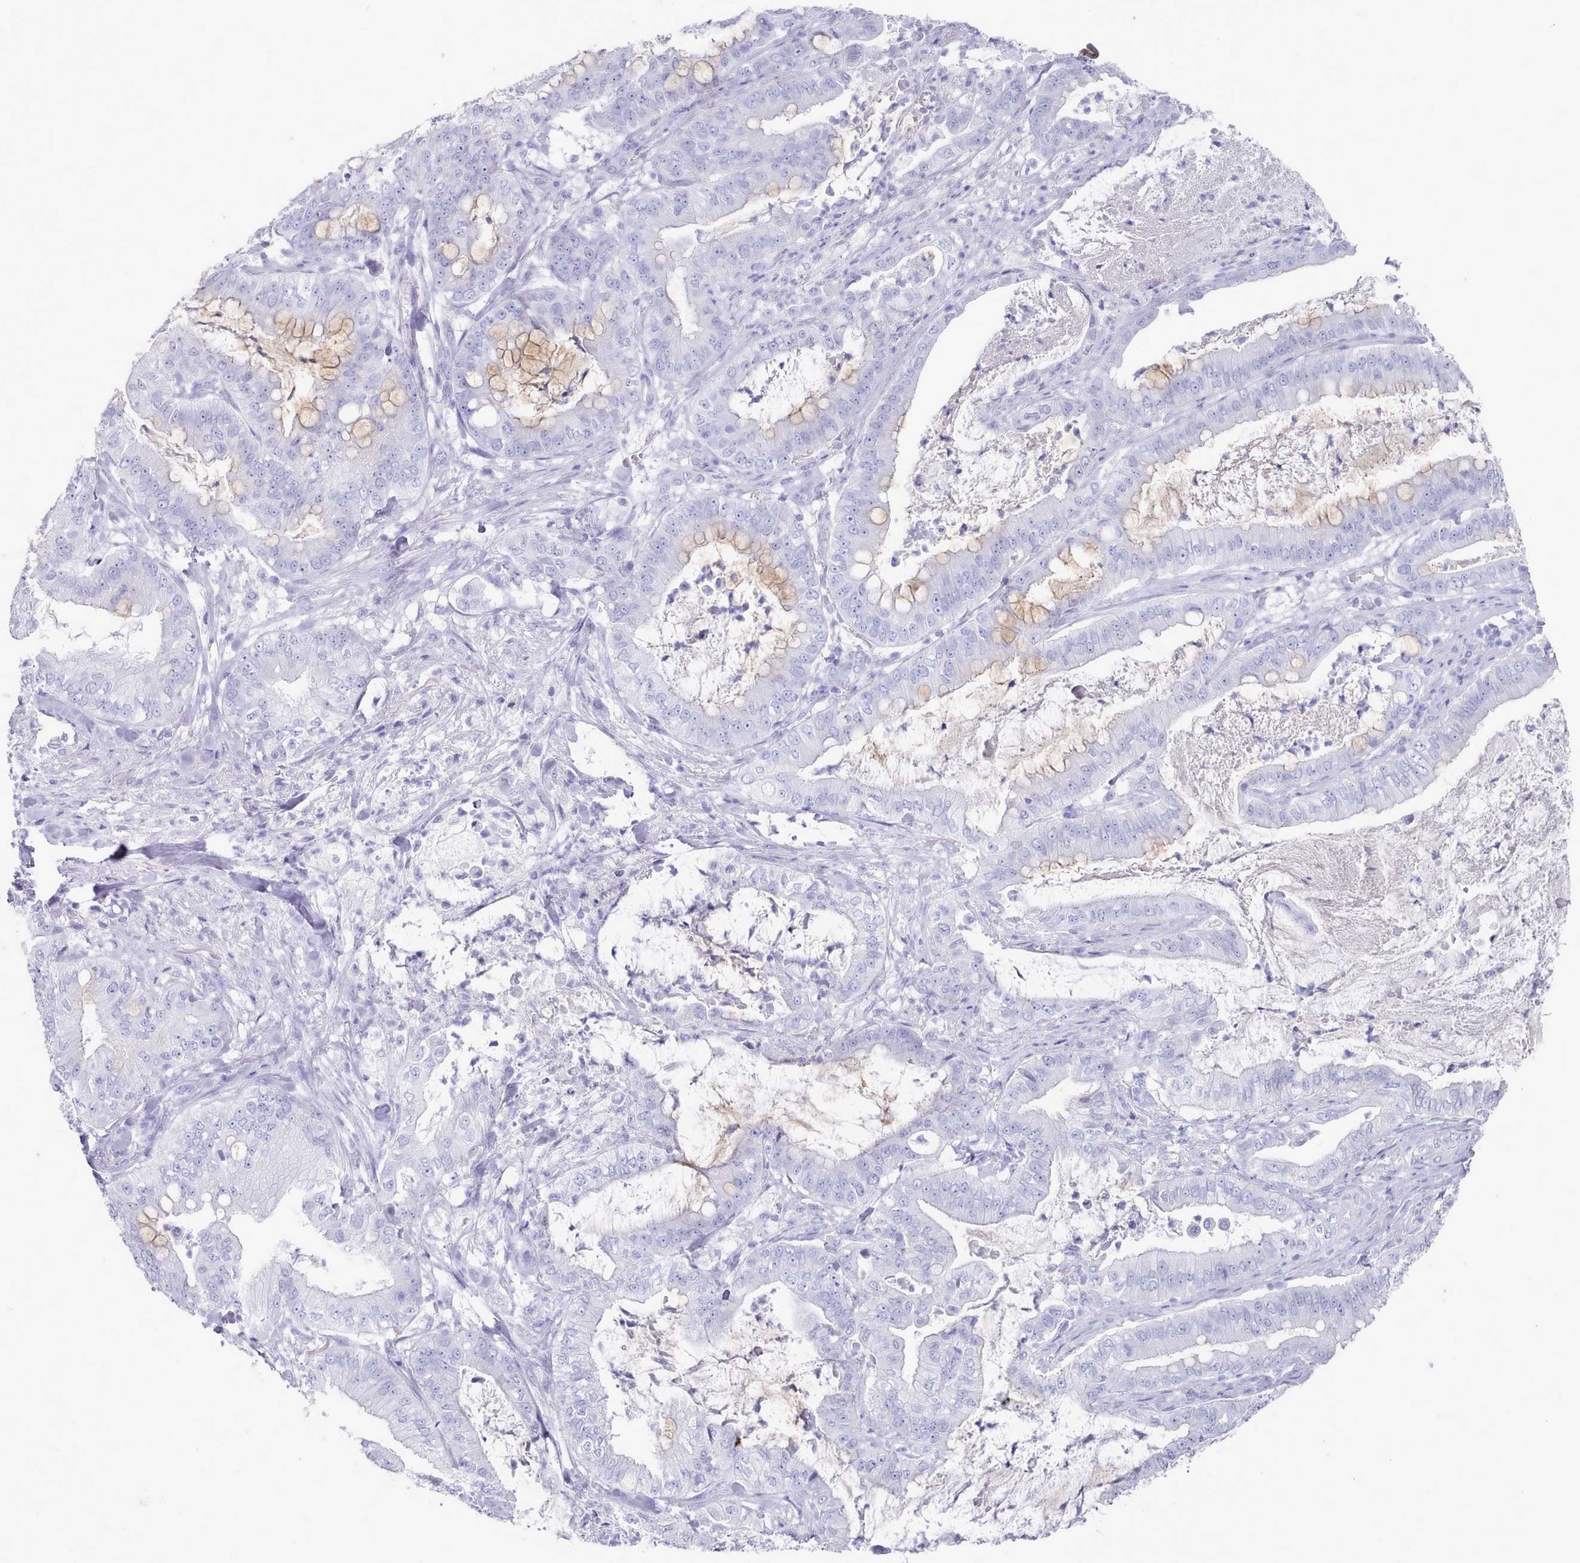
{"staining": {"intensity": "negative", "quantity": "none", "location": "none"}, "tissue": "pancreatic cancer", "cell_type": "Tumor cells", "image_type": "cancer", "snomed": [{"axis": "morphology", "description": "Adenocarcinoma, NOS"}, {"axis": "topography", "description": "Pancreas"}], "caption": "Tumor cells show no significant protein staining in pancreatic cancer (adenocarcinoma).", "gene": "LRRC37A", "patient": {"sex": "male", "age": 71}}